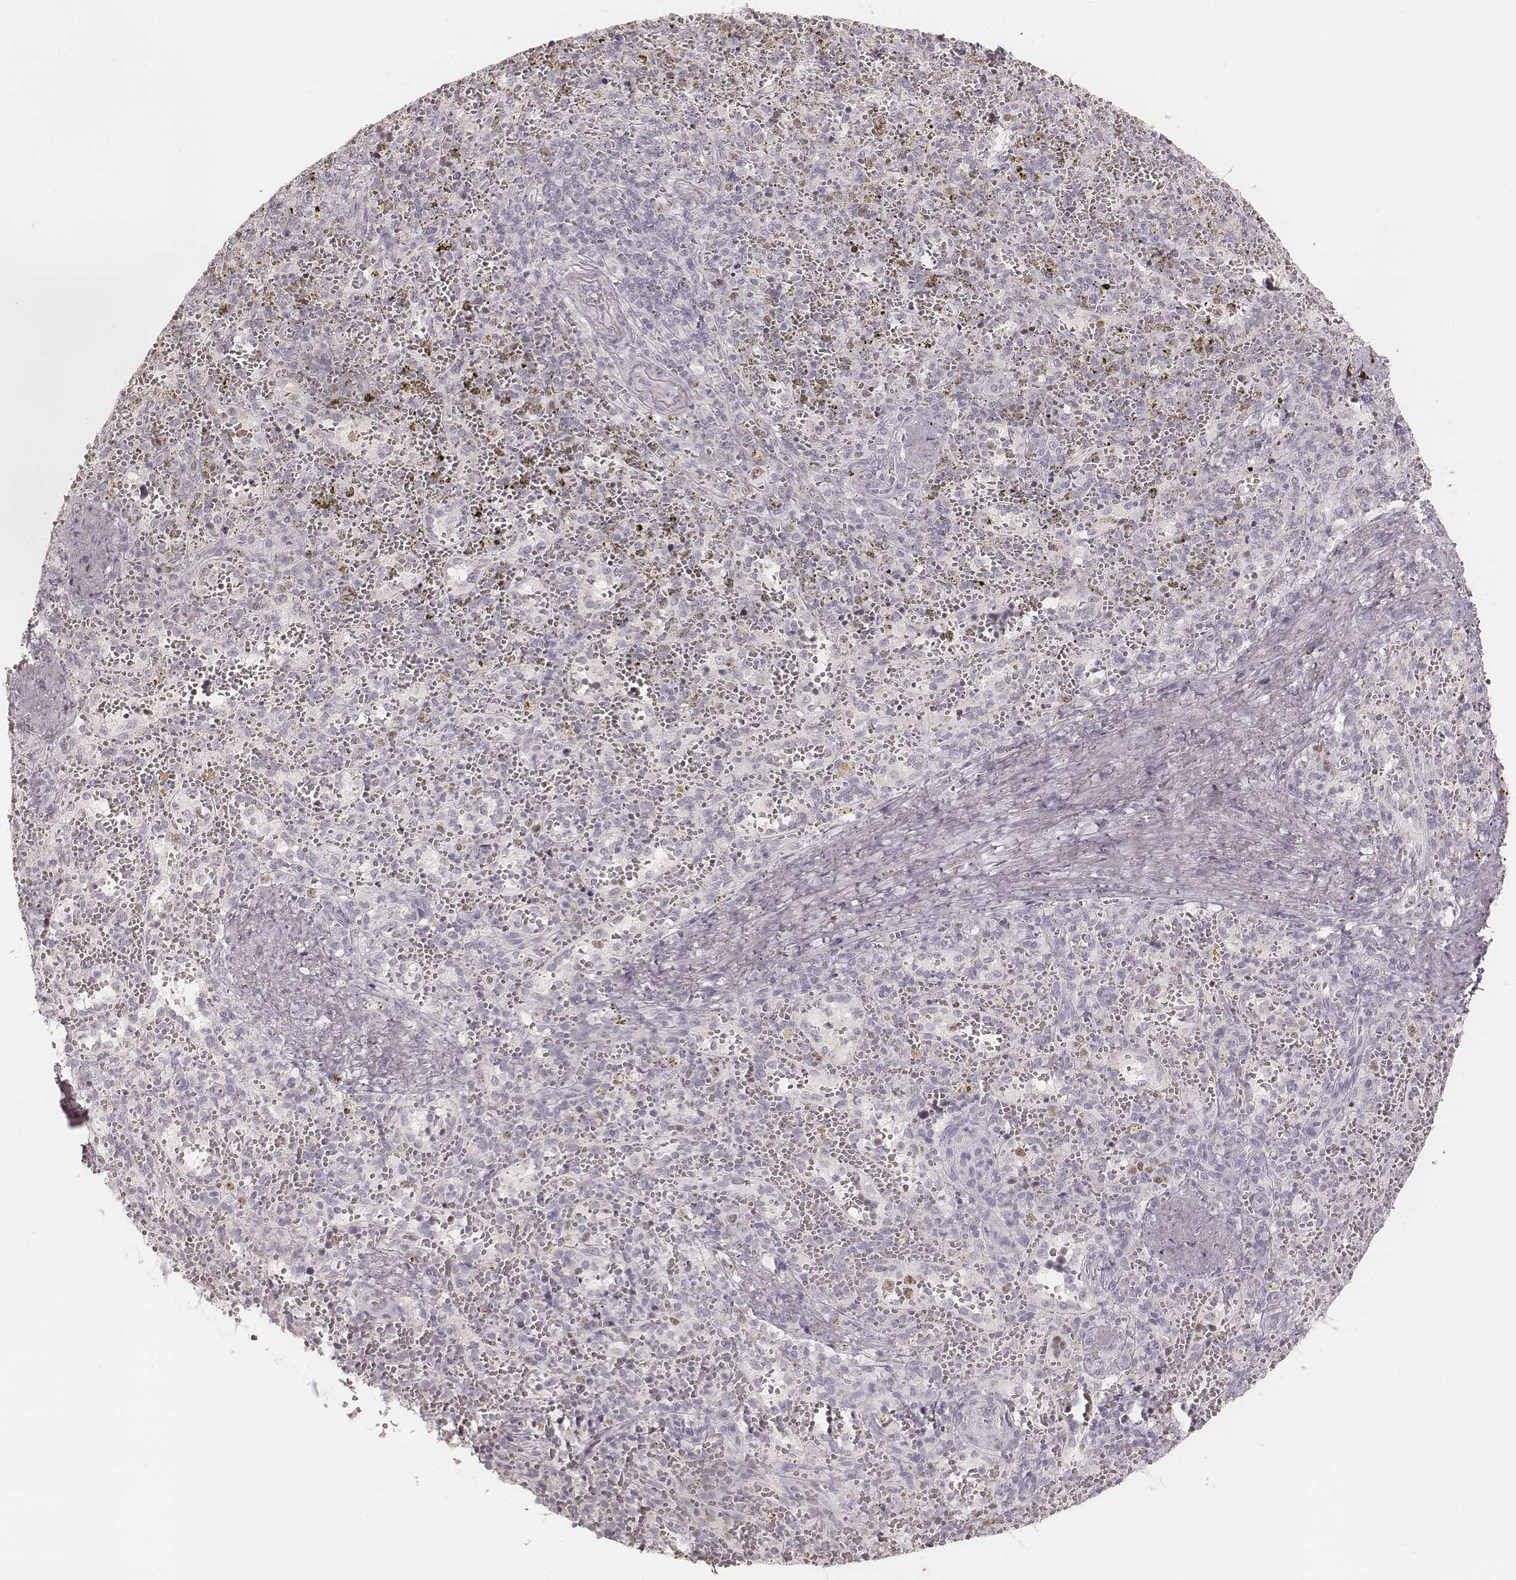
{"staining": {"intensity": "negative", "quantity": "none", "location": "none"}, "tissue": "spleen", "cell_type": "Cells in red pulp", "image_type": "normal", "snomed": [{"axis": "morphology", "description": "Normal tissue, NOS"}, {"axis": "topography", "description": "Spleen"}], "caption": "Immunohistochemistry image of unremarkable spleen stained for a protein (brown), which displays no expression in cells in red pulp. Brightfield microscopy of immunohistochemistry stained with DAB (brown) and hematoxylin (blue), captured at high magnification.", "gene": "TEX37", "patient": {"sex": "female", "age": 50}}